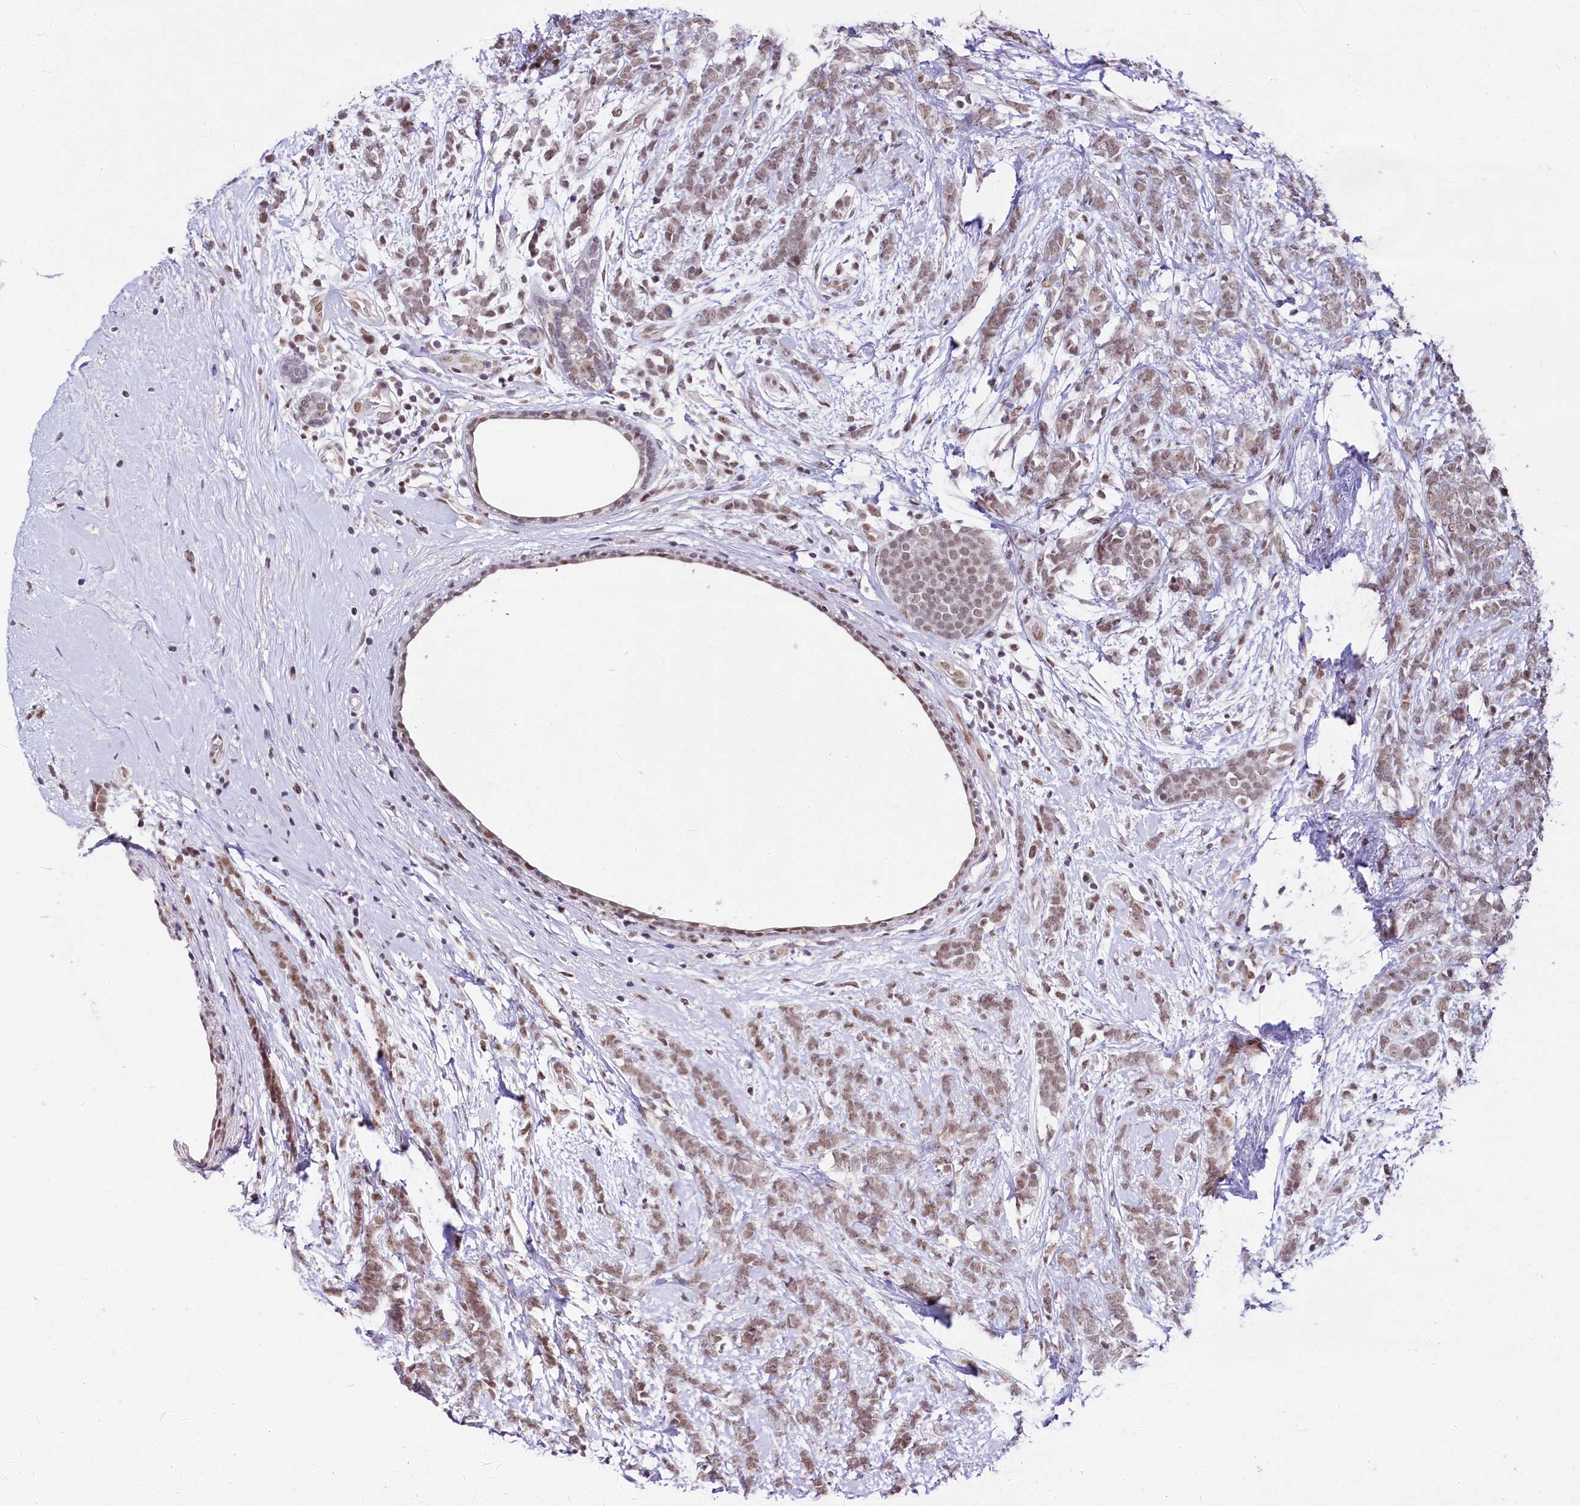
{"staining": {"intensity": "weak", "quantity": ">75%", "location": "nuclear"}, "tissue": "breast cancer", "cell_type": "Tumor cells", "image_type": "cancer", "snomed": [{"axis": "morphology", "description": "Lobular carcinoma"}, {"axis": "topography", "description": "Breast"}], "caption": "An immunohistochemistry micrograph of tumor tissue is shown. Protein staining in brown labels weak nuclear positivity in breast cancer (lobular carcinoma) within tumor cells. Using DAB (3,3'-diaminobenzidine) (brown) and hematoxylin (blue) stains, captured at high magnification using brightfield microscopy.", "gene": "SCAF11", "patient": {"sex": "female", "age": 58}}